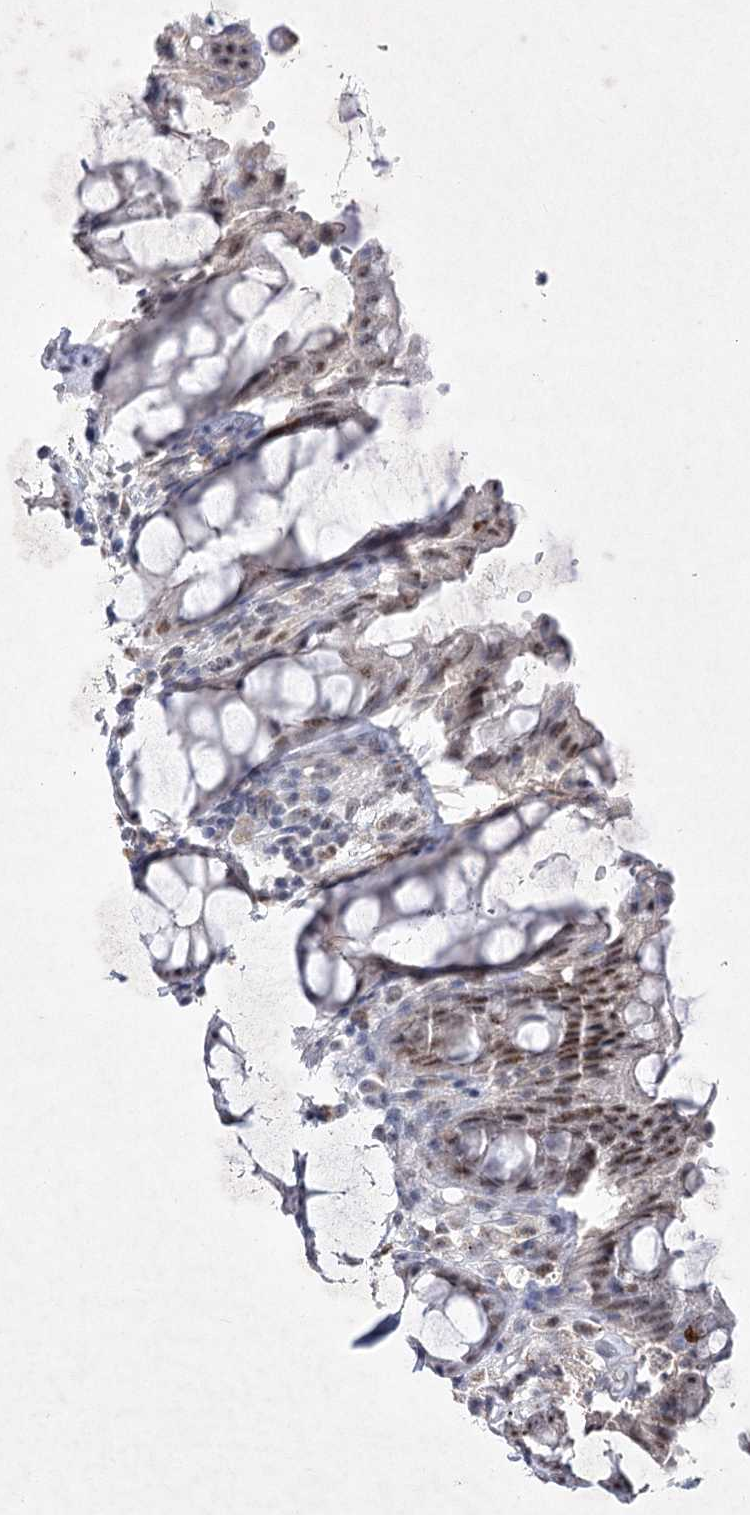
{"staining": {"intensity": "moderate", "quantity": "25%-75%", "location": "nuclear"}, "tissue": "rectum", "cell_type": "Glandular cells", "image_type": "normal", "snomed": [{"axis": "morphology", "description": "Normal tissue, NOS"}, {"axis": "topography", "description": "Rectum"}], "caption": "Immunohistochemistry (IHC) image of benign rectum: human rectum stained using IHC displays medium levels of moderate protein expression localized specifically in the nuclear of glandular cells, appearing as a nuclear brown color.", "gene": "ENSG00000275740", "patient": {"sex": "male", "age": 64}}